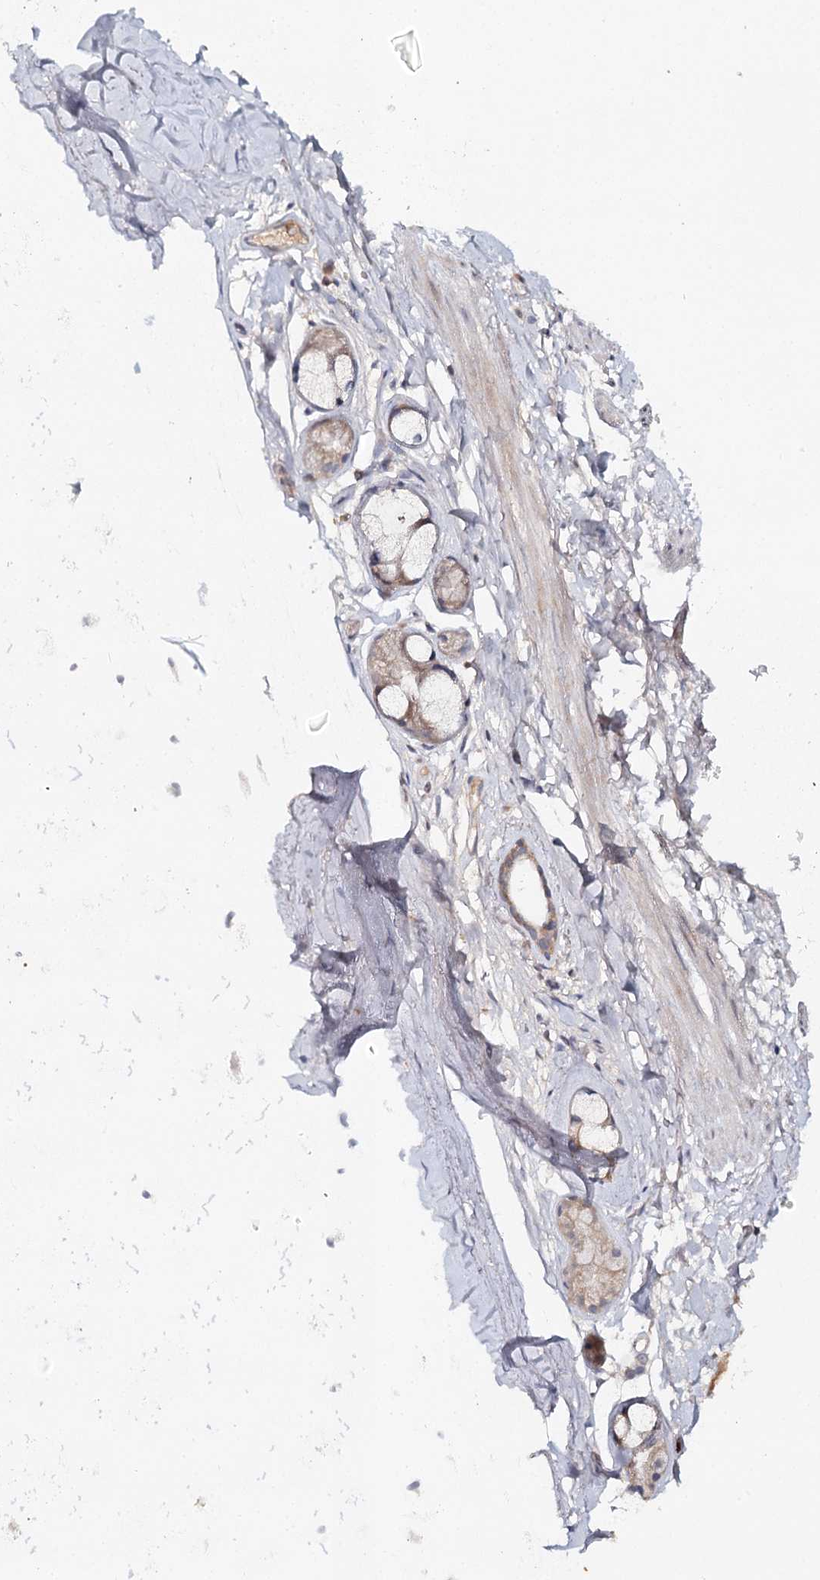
{"staining": {"intensity": "negative", "quantity": "none", "location": "none"}, "tissue": "adipose tissue", "cell_type": "Adipocytes", "image_type": "normal", "snomed": [{"axis": "morphology", "description": "Normal tissue, NOS"}, {"axis": "topography", "description": "Lymph node"}, {"axis": "topography", "description": "Bronchus"}], "caption": "Micrograph shows no significant protein positivity in adipocytes of unremarkable adipose tissue.", "gene": "SLC41A2", "patient": {"sex": "male", "age": 63}}